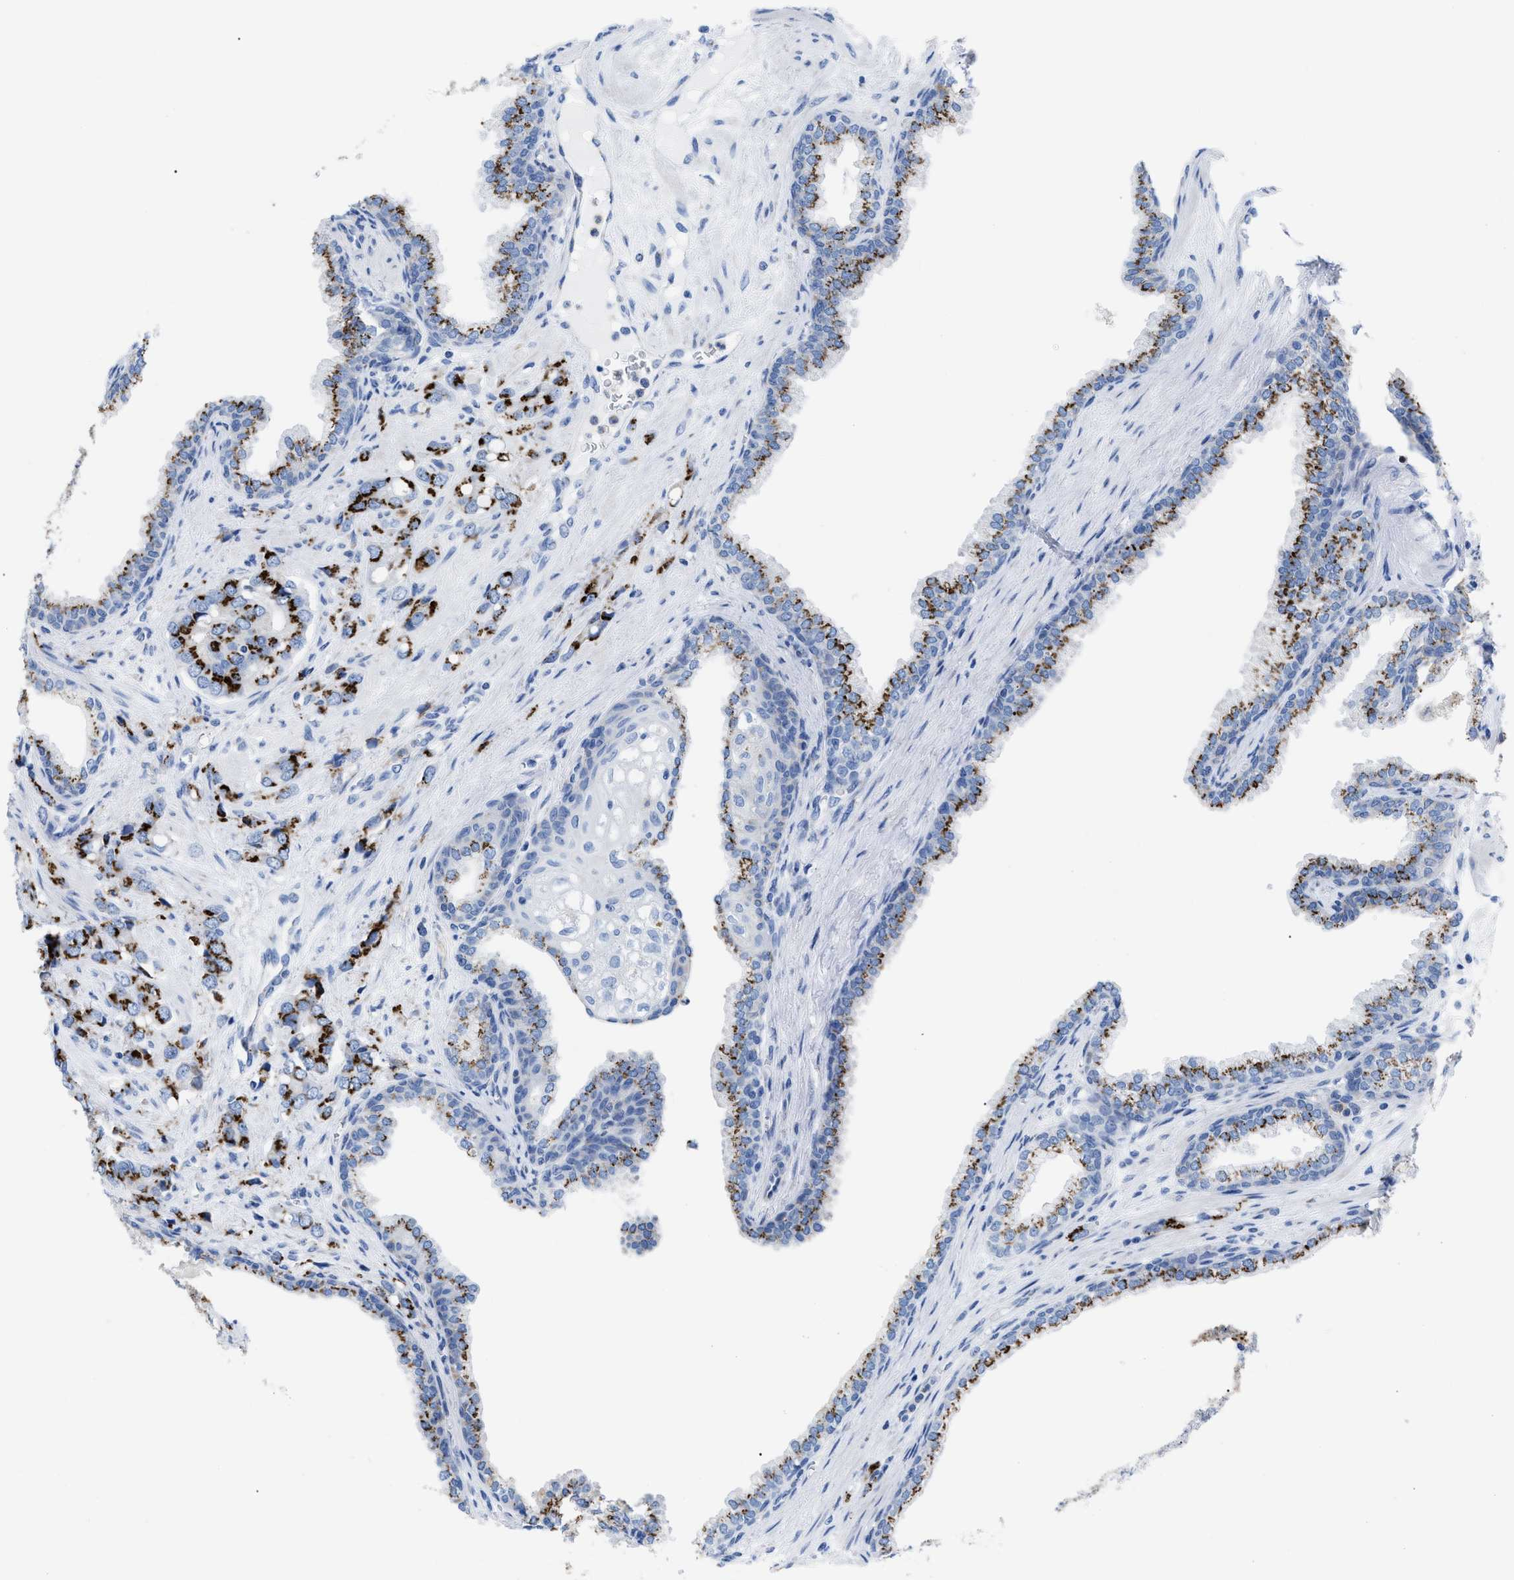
{"staining": {"intensity": "strong", "quantity": ">75%", "location": "cytoplasmic/membranous"}, "tissue": "prostate cancer", "cell_type": "Tumor cells", "image_type": "cancer", "snomed": [{"axis": "morphology", "description": "Adenocarcinoma, High grade"}, {"axis": "topography", "description": "Prostate"}], "caption": "A brown stain shows strong cytoplasmic/membranous positivity of a protein in human high-grade adenocarcinoma (prostate) tumor cells.", "gene": "TMEM17", "patient": {"sex": "male", "age": 52}}